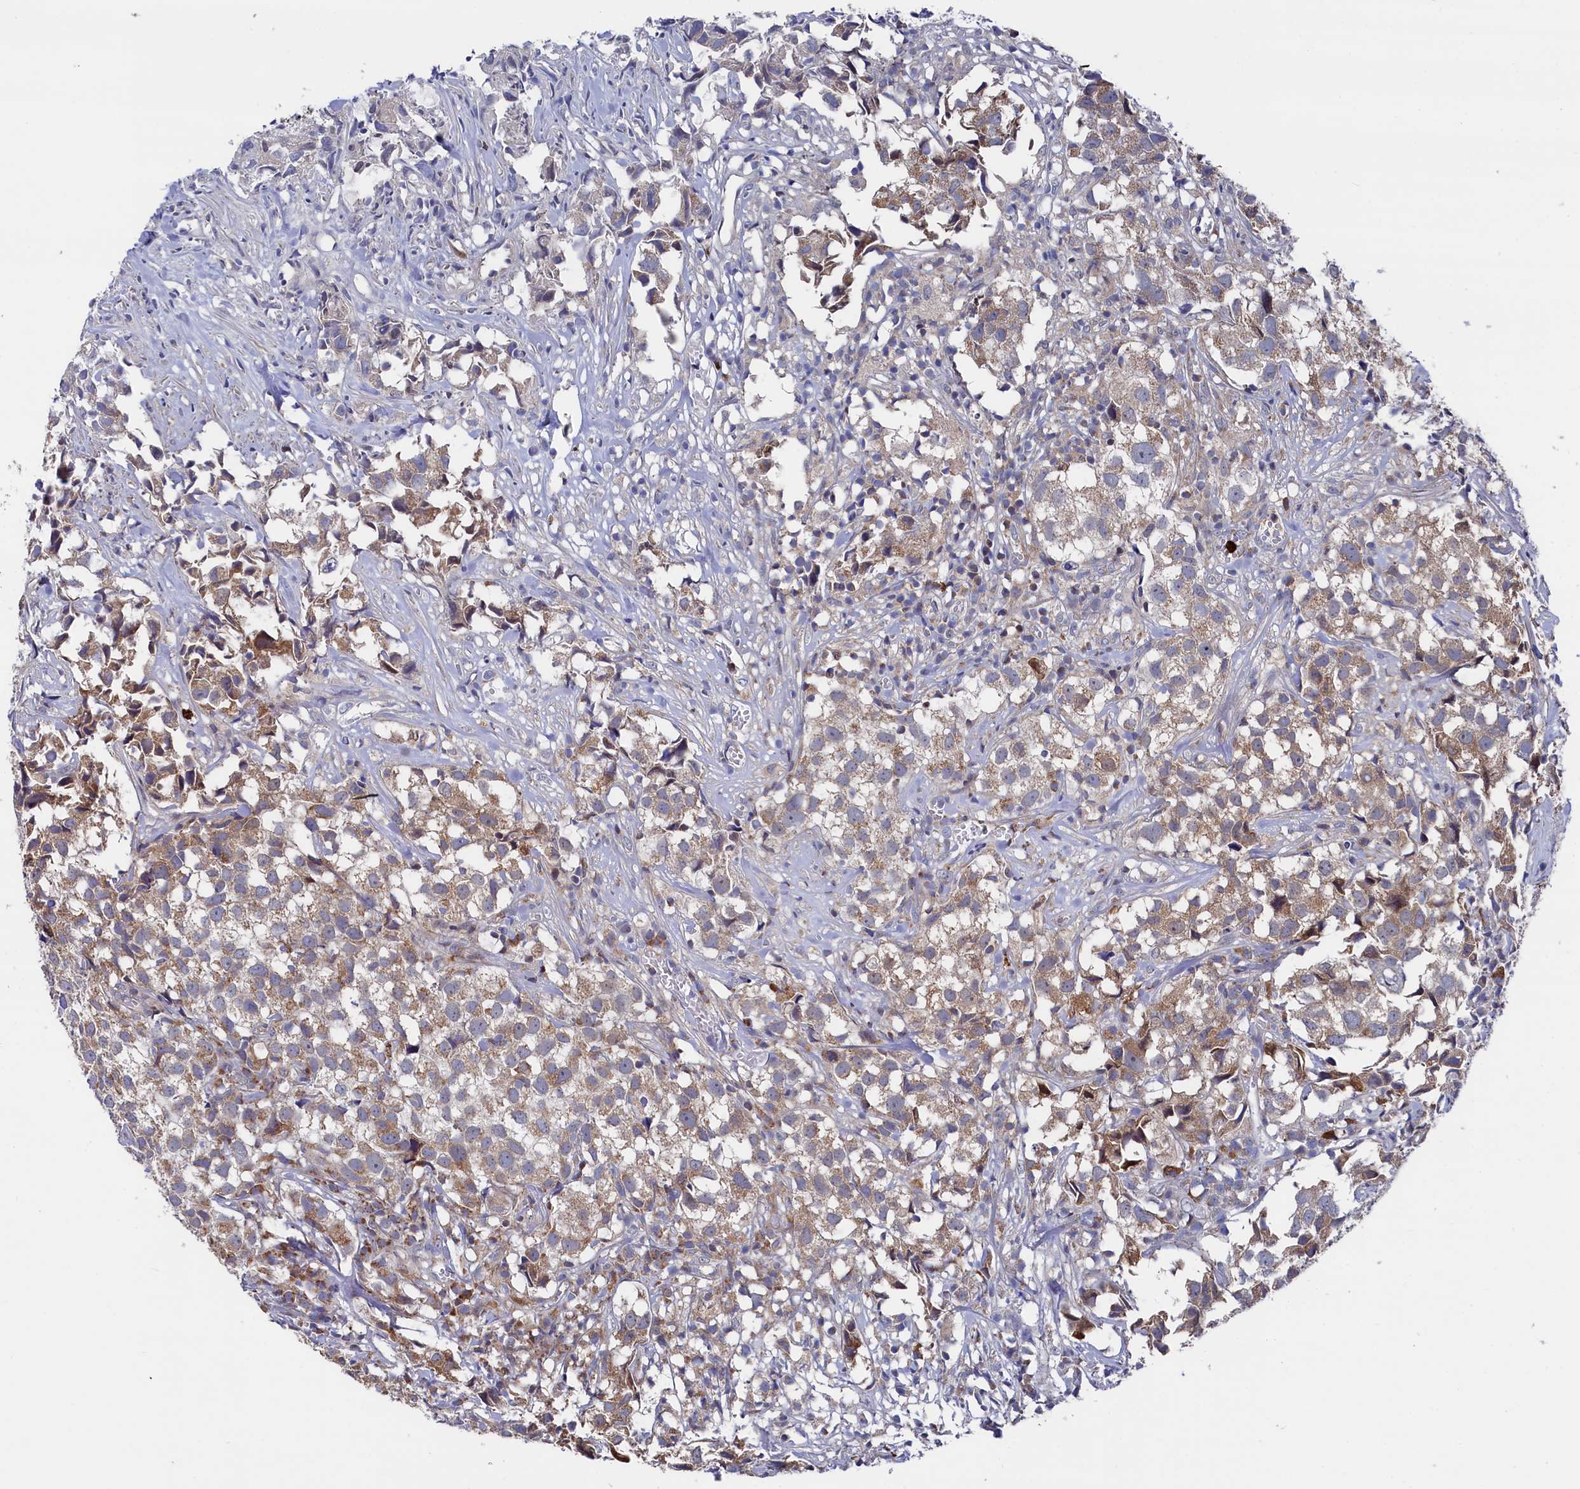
{"staining": {"intensity": "moderate", "quantity": ">75%", "location": "cytoplasmic/membranous"}, "tissue": "urothelial cancer", "cell_type": "Tumor cells", "image_type": "cancer", "snomed": [{"axis": "morphology", "description": "Urothelial carcinoma, High grade"}, {"axis": "topography", "description": "Urinary bladder"}], "caption": "This is an image of immunohistochemistry (IHC) staining of urothelial cancer, which shows moderate expression in the cytoplasmic/membranous of tumor cells.", "gene": "CHCHD1", "patient": {"sex": "female", "age": 75}}